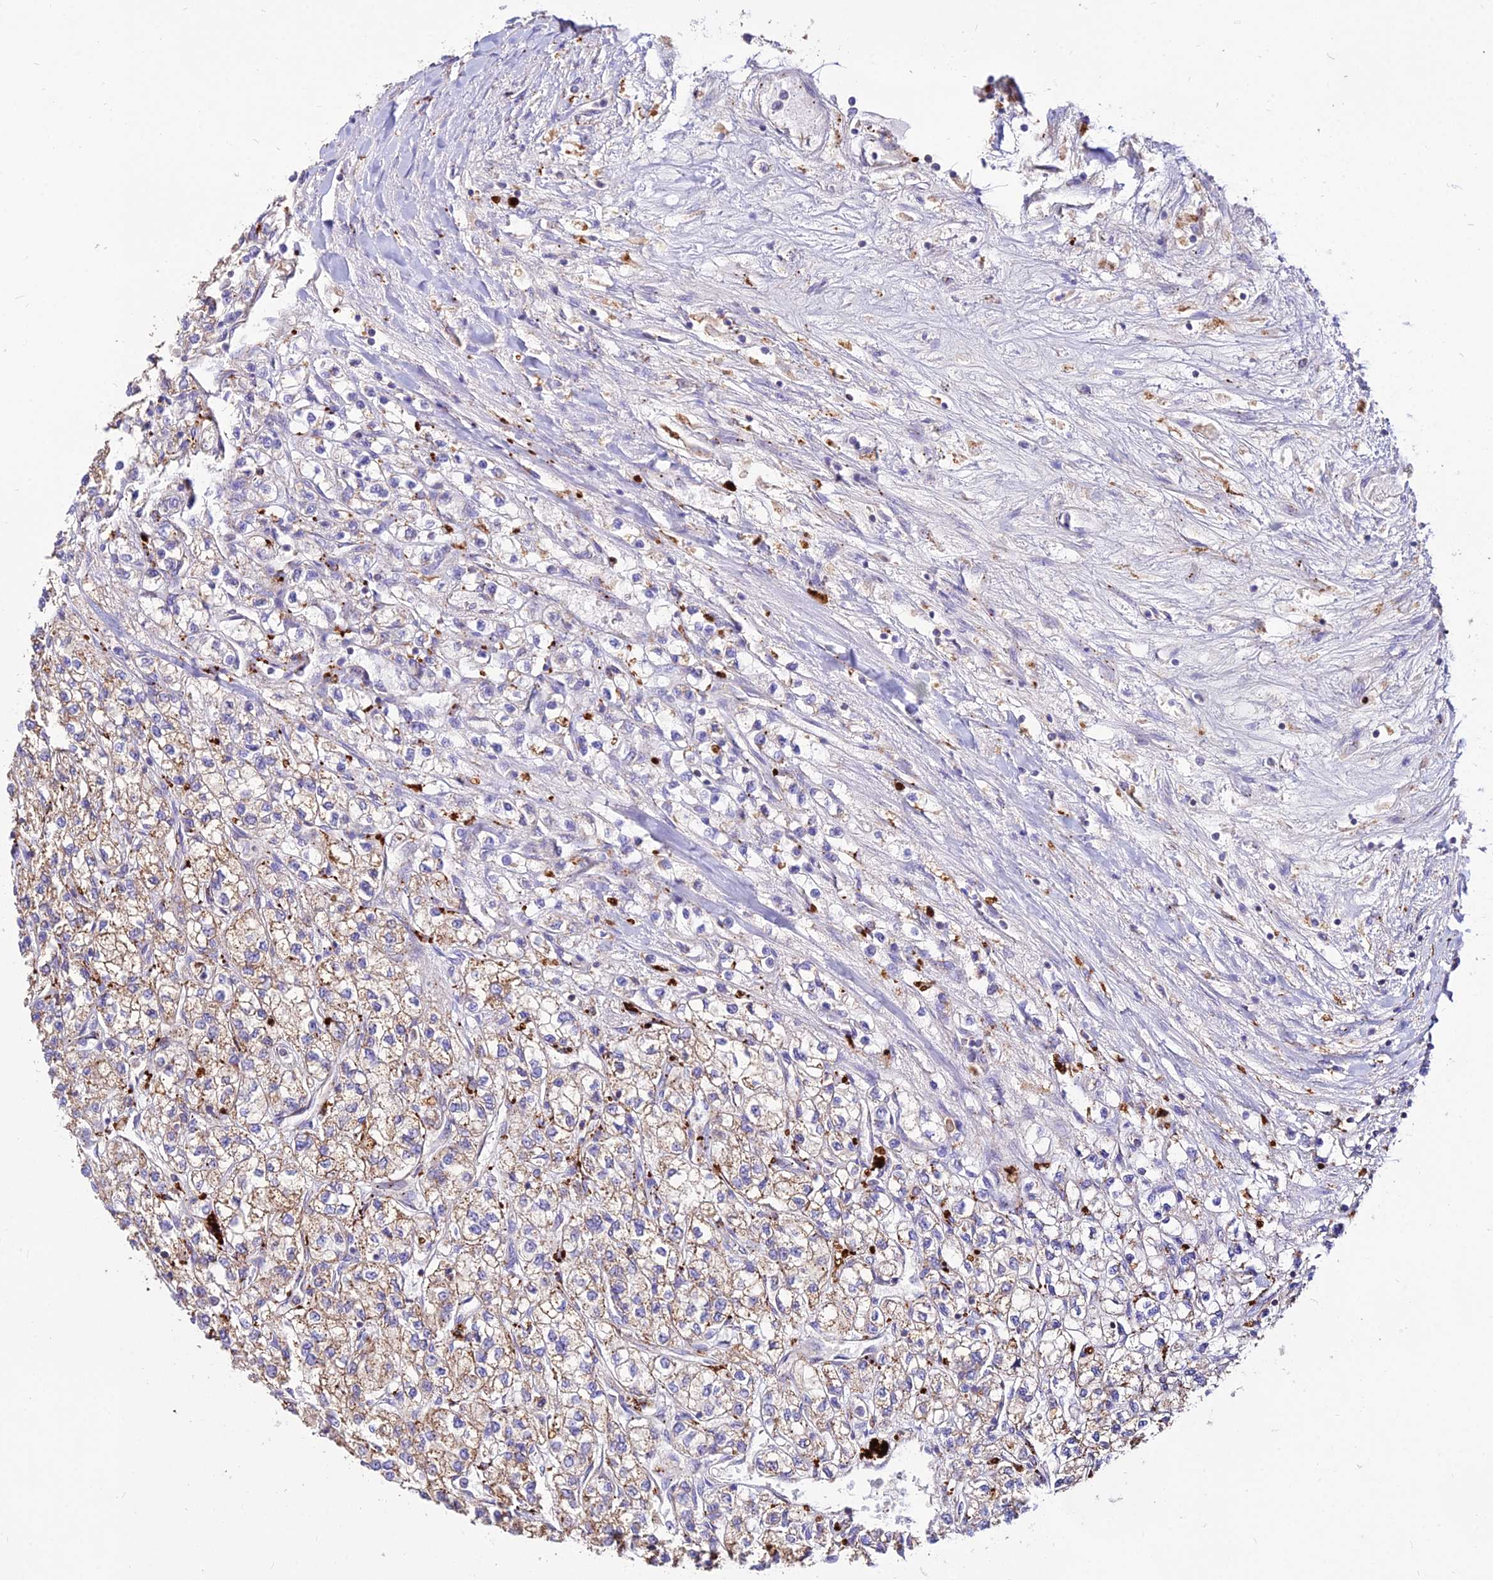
{"staining": {"intensity": "moderate", "quantity": ">75%", "location": "cytoplasmic/membranous"}, "tissue": "renal cancer", "cell_type": "Tumor cells", "image_type": "cancer", "snomed": [{"axis": "morphology", "description": "Adenocarcinoma, NOS"}, {"axis": "topography", "description": "Kidney"}], "caption": "This is a micrograph of IHC staining of adenocarcinoma (renal), which shows moderate expression in the cytoplasmic/membranous of tumor cells.", "gene": "PNLIPRP3", "patient": {"sex": "male", "age": 80}}